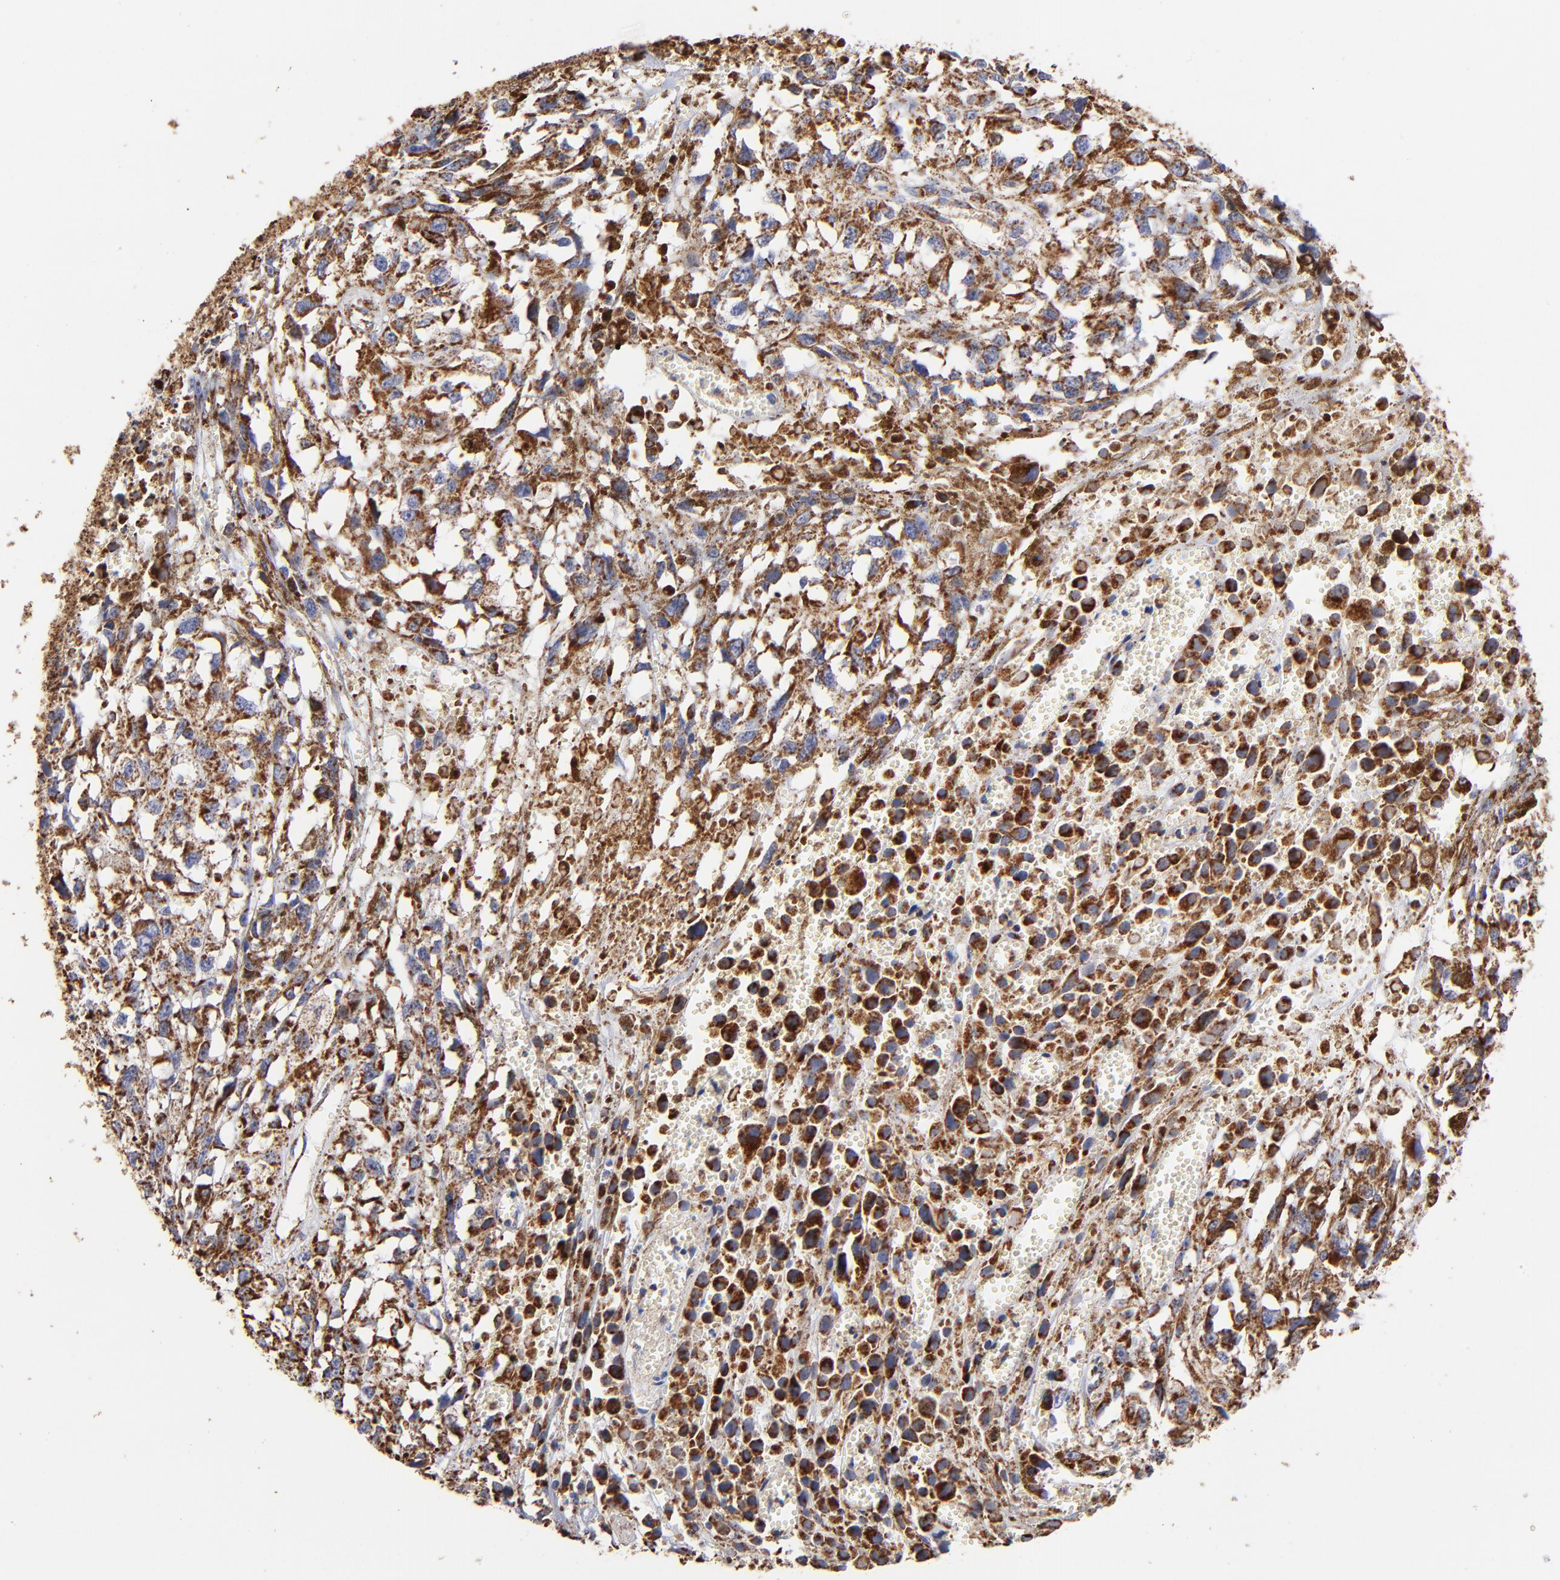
{"staining": {"intensity": "strong", "quantity": ">75%", "location": "cytoplasmic/membranous"}, "tissue": "melanoma", "cell_type": "Tumor cells", "image_type": "cancer", "snomed": [{"axis": "morphology", "description": "Malignant melanoma, Metastatic site"}, {"axis": "topography", "description": "Lymph node"}], "caption": "A brown stain highlights strong cytoplasmic/membranous positivity of a protein in human melanoma tumor cells.", "gene": "PHB1", "patient": {"sex": "male", "age": 59}}